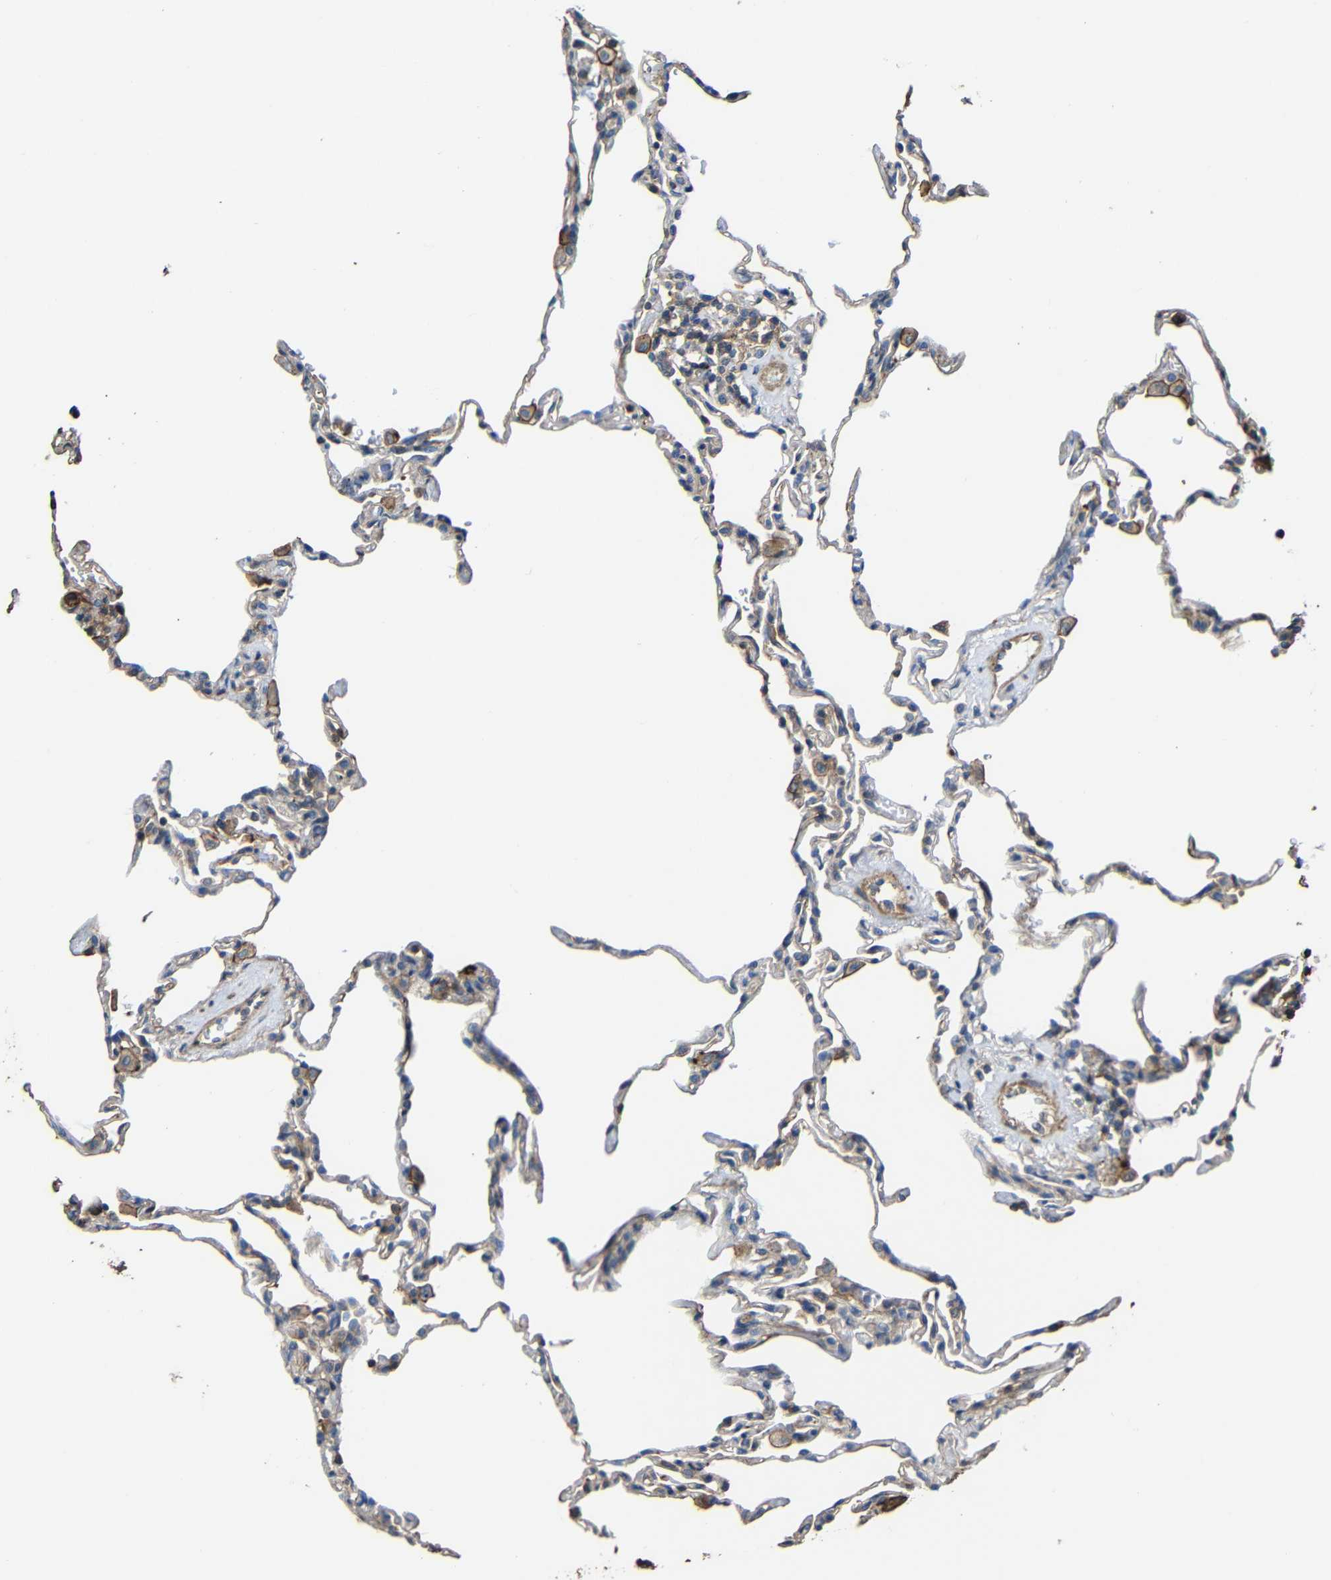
{"staining": {"intensity": "weak", "quantity": "25%-75%", "location": "cytoplasmic/membranous"}, "tissue": "lung", "cell_type": "Alveolar cells", "image_type": "normal", "snomed": [{"axis": "morphology", "description": "Normal tissue, NOS"}, {"axis": "topography", "description": "Lung"}], "caption": "Immunohistochemistry (IHC) of normal lung displays low levels of weak cytoplasmic/membranous positivity in approximately 25%-75% of alveolar cells. The staining was performed using DAB (3,3'-diaminobenzidine) to visualize the protein expression in brown, while the nuclei were stained in blue with hematoxylin (Magnification: 20x).", "gene": "RHOT2", "patient": {"sex": "male", "age": 59}}